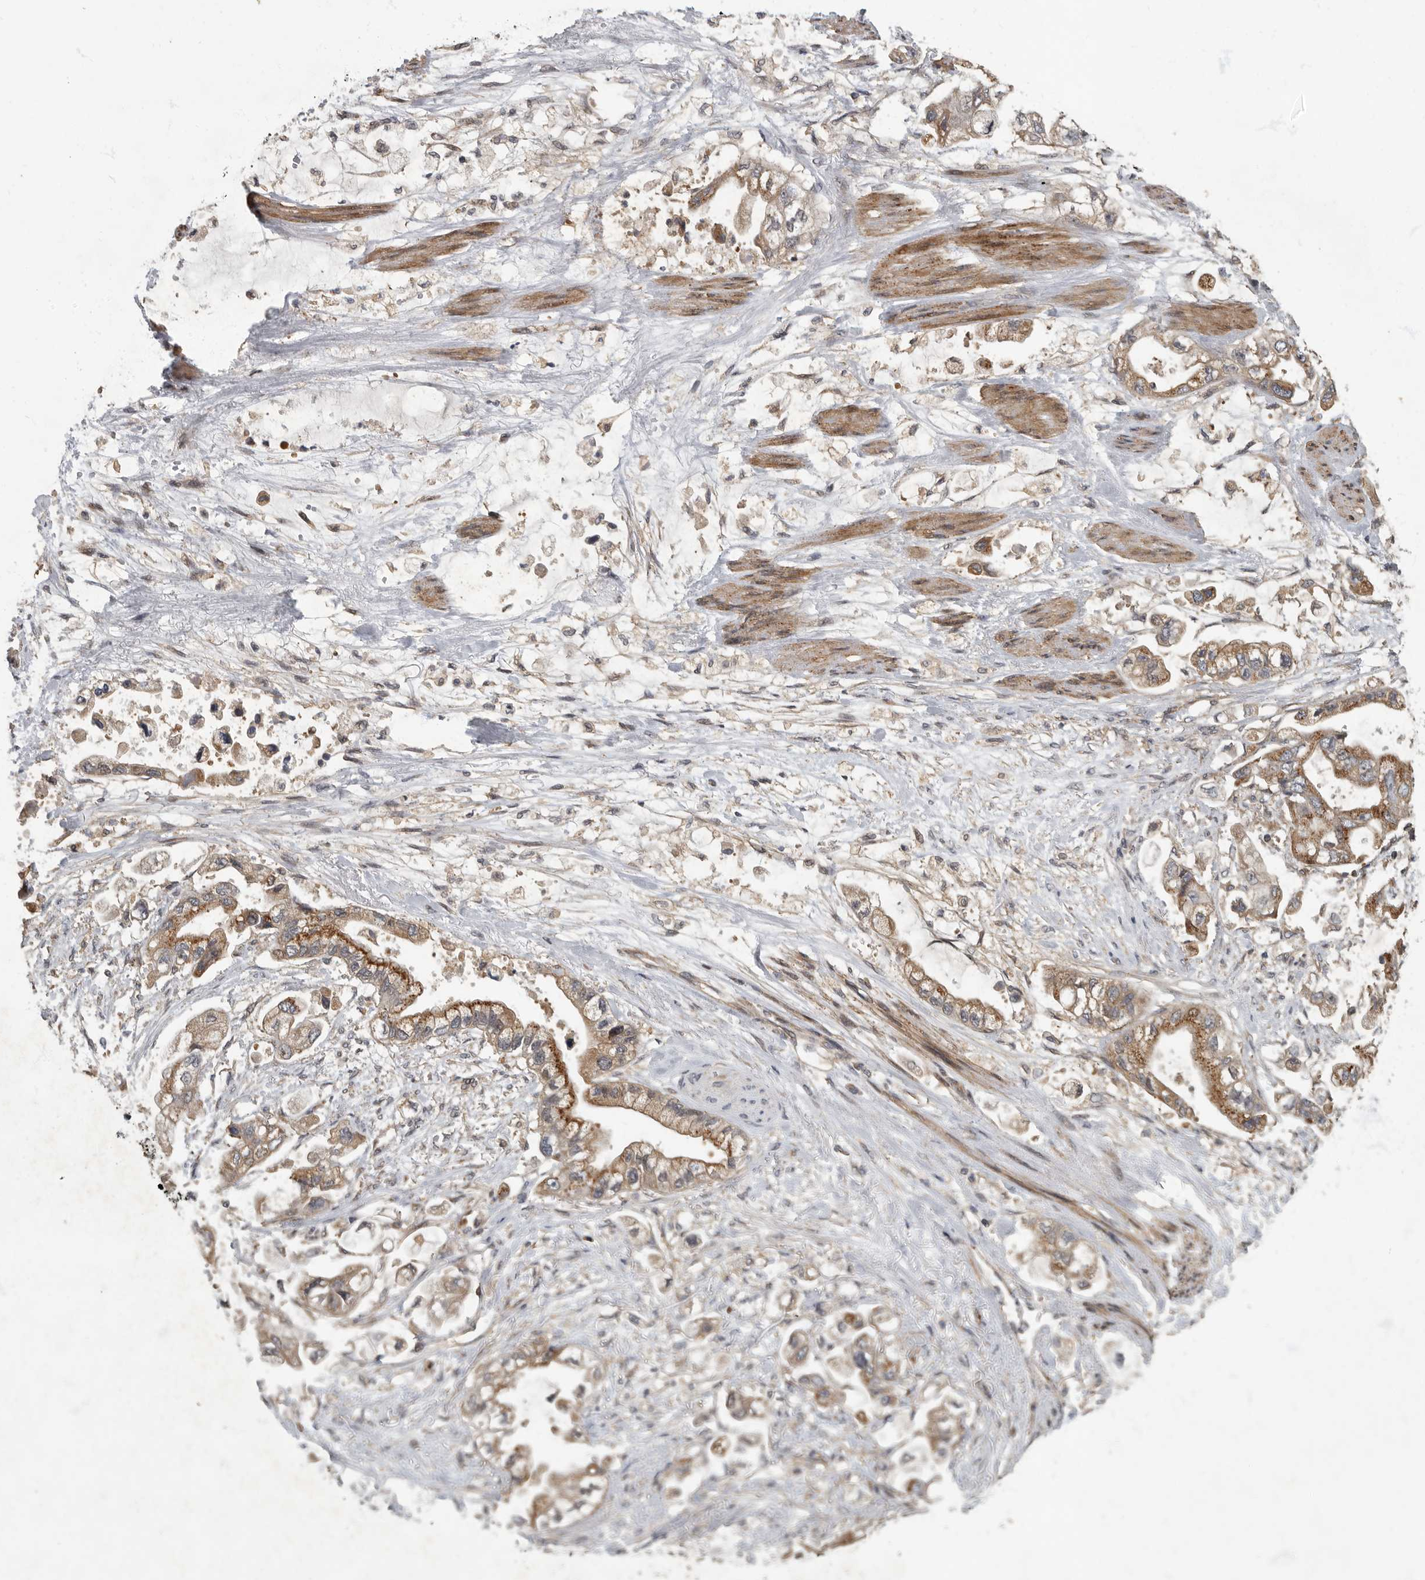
{"staining": {"intensity": "moderate", "quantity": ">75%", "location": "cytoplasmic/membranous"}, "tissue": "stomach cancer", "cell_type": "Tumor cells", "image_type": "cancer", "snomed": [{"axis": "morphology", "description": "Adenocarcinoma, NOS"}, {"axis": "topography", "description": "Stomach"}], "caption": "Protein expression analysis of adenocarcinoma (stomach) exhibits moderate cytoplasmic/membranous expression in about >75% of tumor cells.", "gene": "IQCK", "patient": {"sex": "male", "age": 62}}